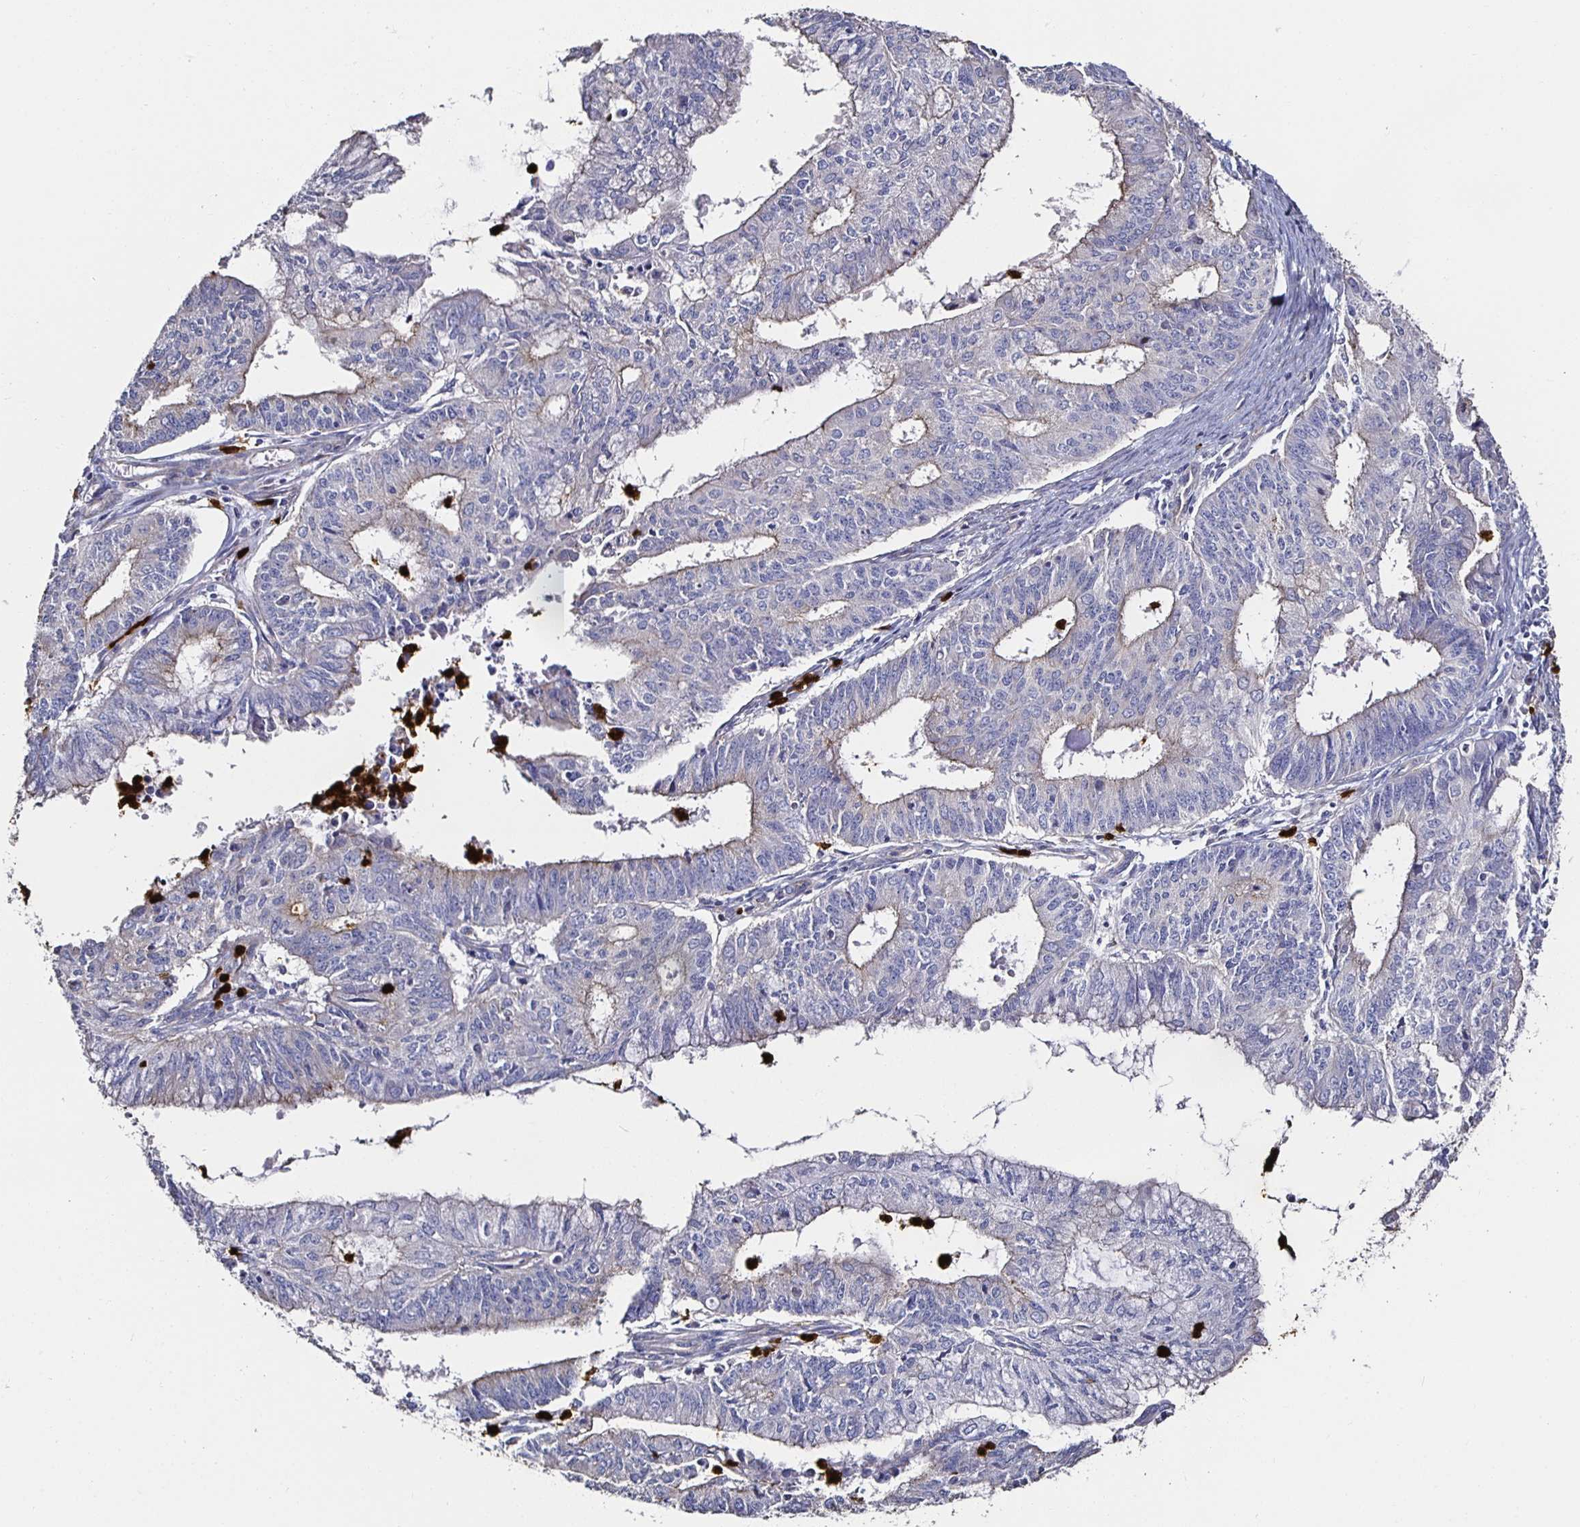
{"staining": {"intensity": "negative", "quantity": "none", "location": "none"}, "tissue": "endometrial cancer", "cell_type": "Tumor cells", "image_type": "cancer", "snomed": [{"axis": "morphology", "description": "Adenocarcinoma, NOS"}, {"axis": "topography", "description": "Endometrium"}], "caption": "IHC image of endometrial cancer (adenocarcinoma) stained for a protein (brown), which demonstrates no staining in tumor cells.", "gene": "TLR4", "patient": {"sex": "female", "age": 61}}